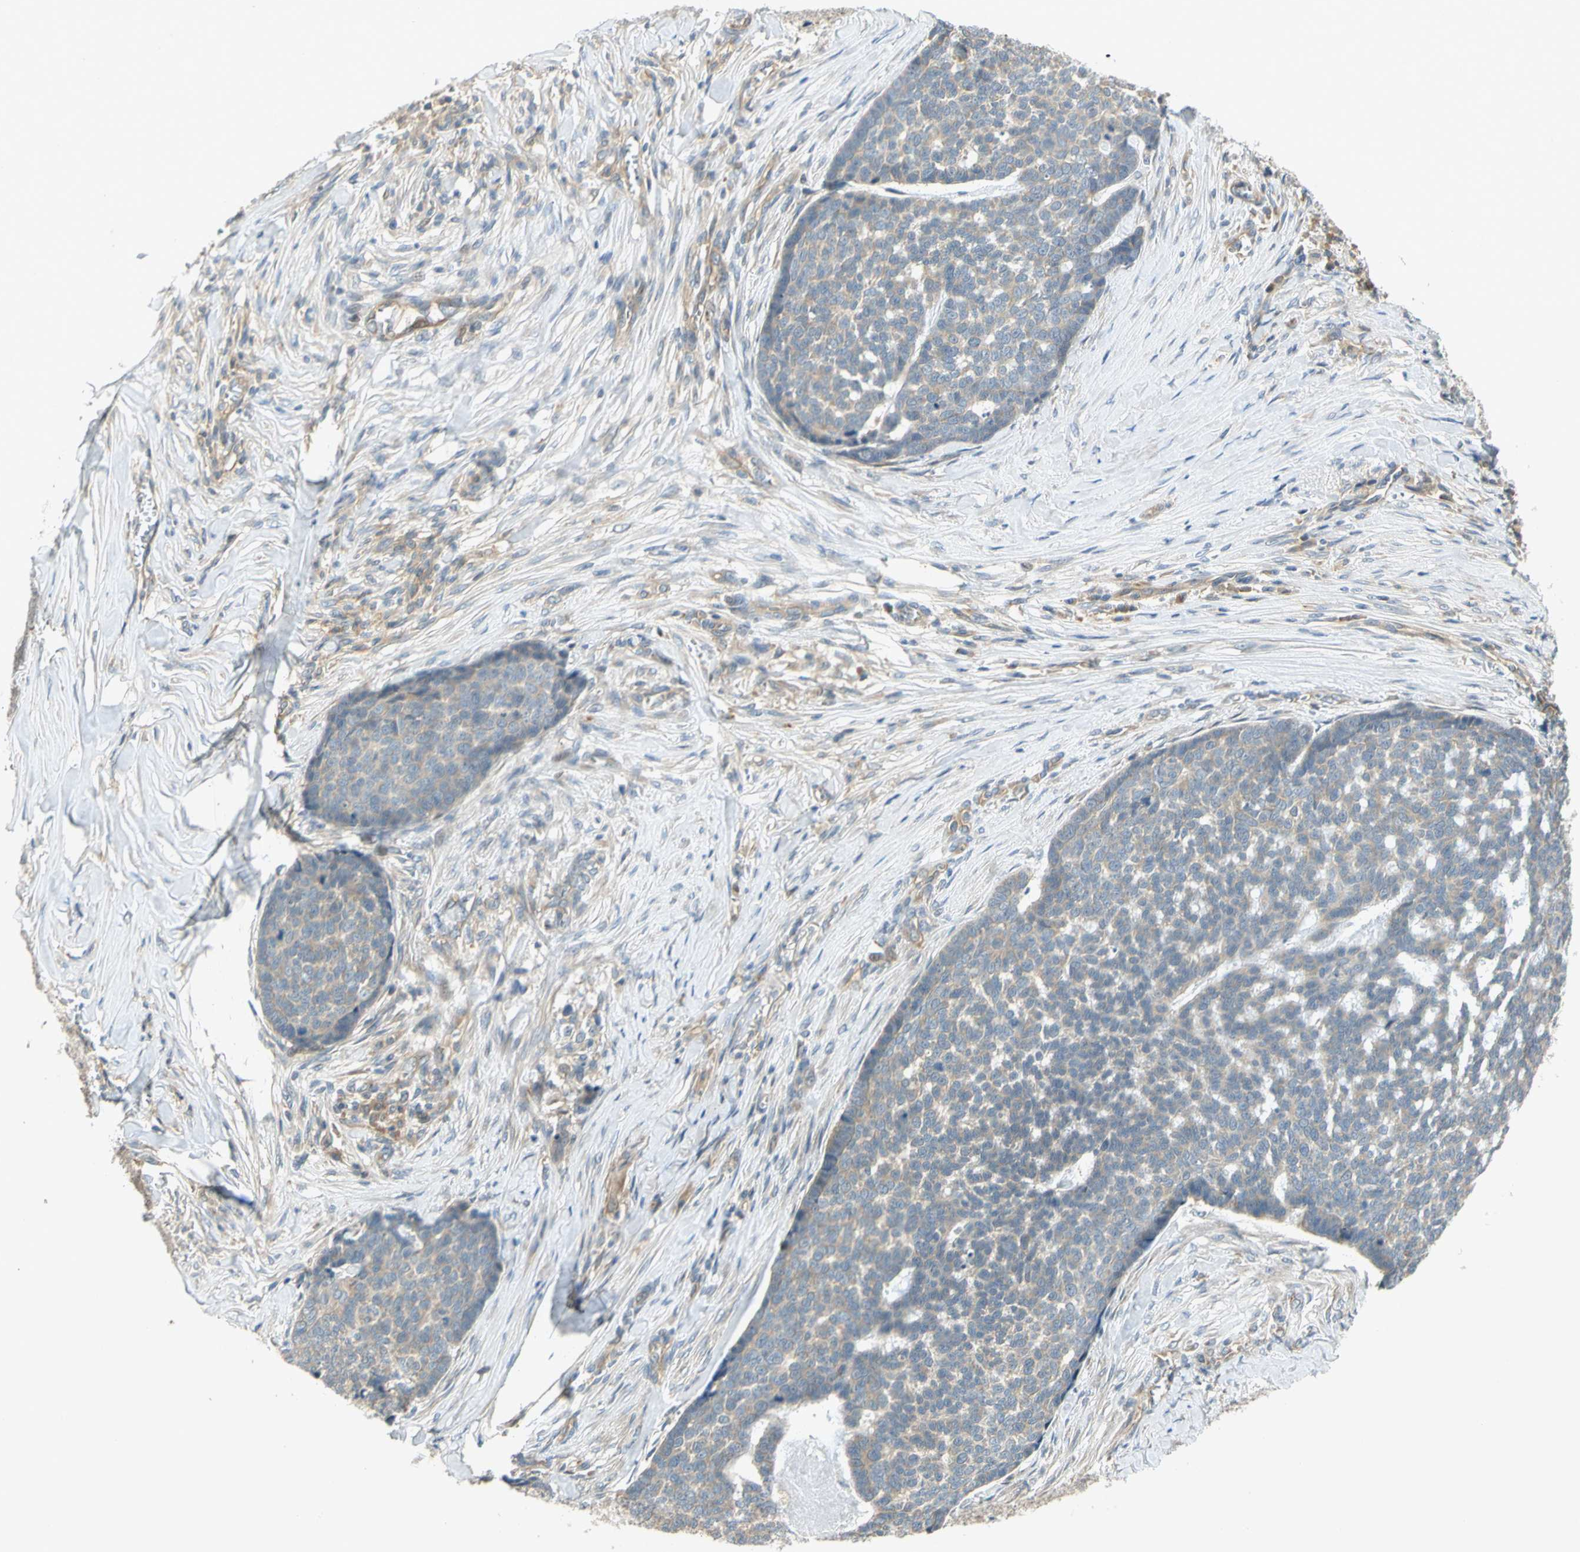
{"staining": {"intensity": "weak", "quantity": ">75%", "location": "cytoplasmic/membranous"}, "tissue": "skin cancer", "cell_type": "Tumor cells", "image_type": "cancer", "snomed": [{"axis": "morphology", "description": "Basal cell carcinoma"}, {"axis": "topography", "description": "Skin"}], "caption": "The micrograph reveals staining of skin cancer, revealing weak cytoplasmic/membranous protein staining (brown color) within tumor cells.", "gene": "GATD1", "patient": {"sex": "male", "age": 84}}